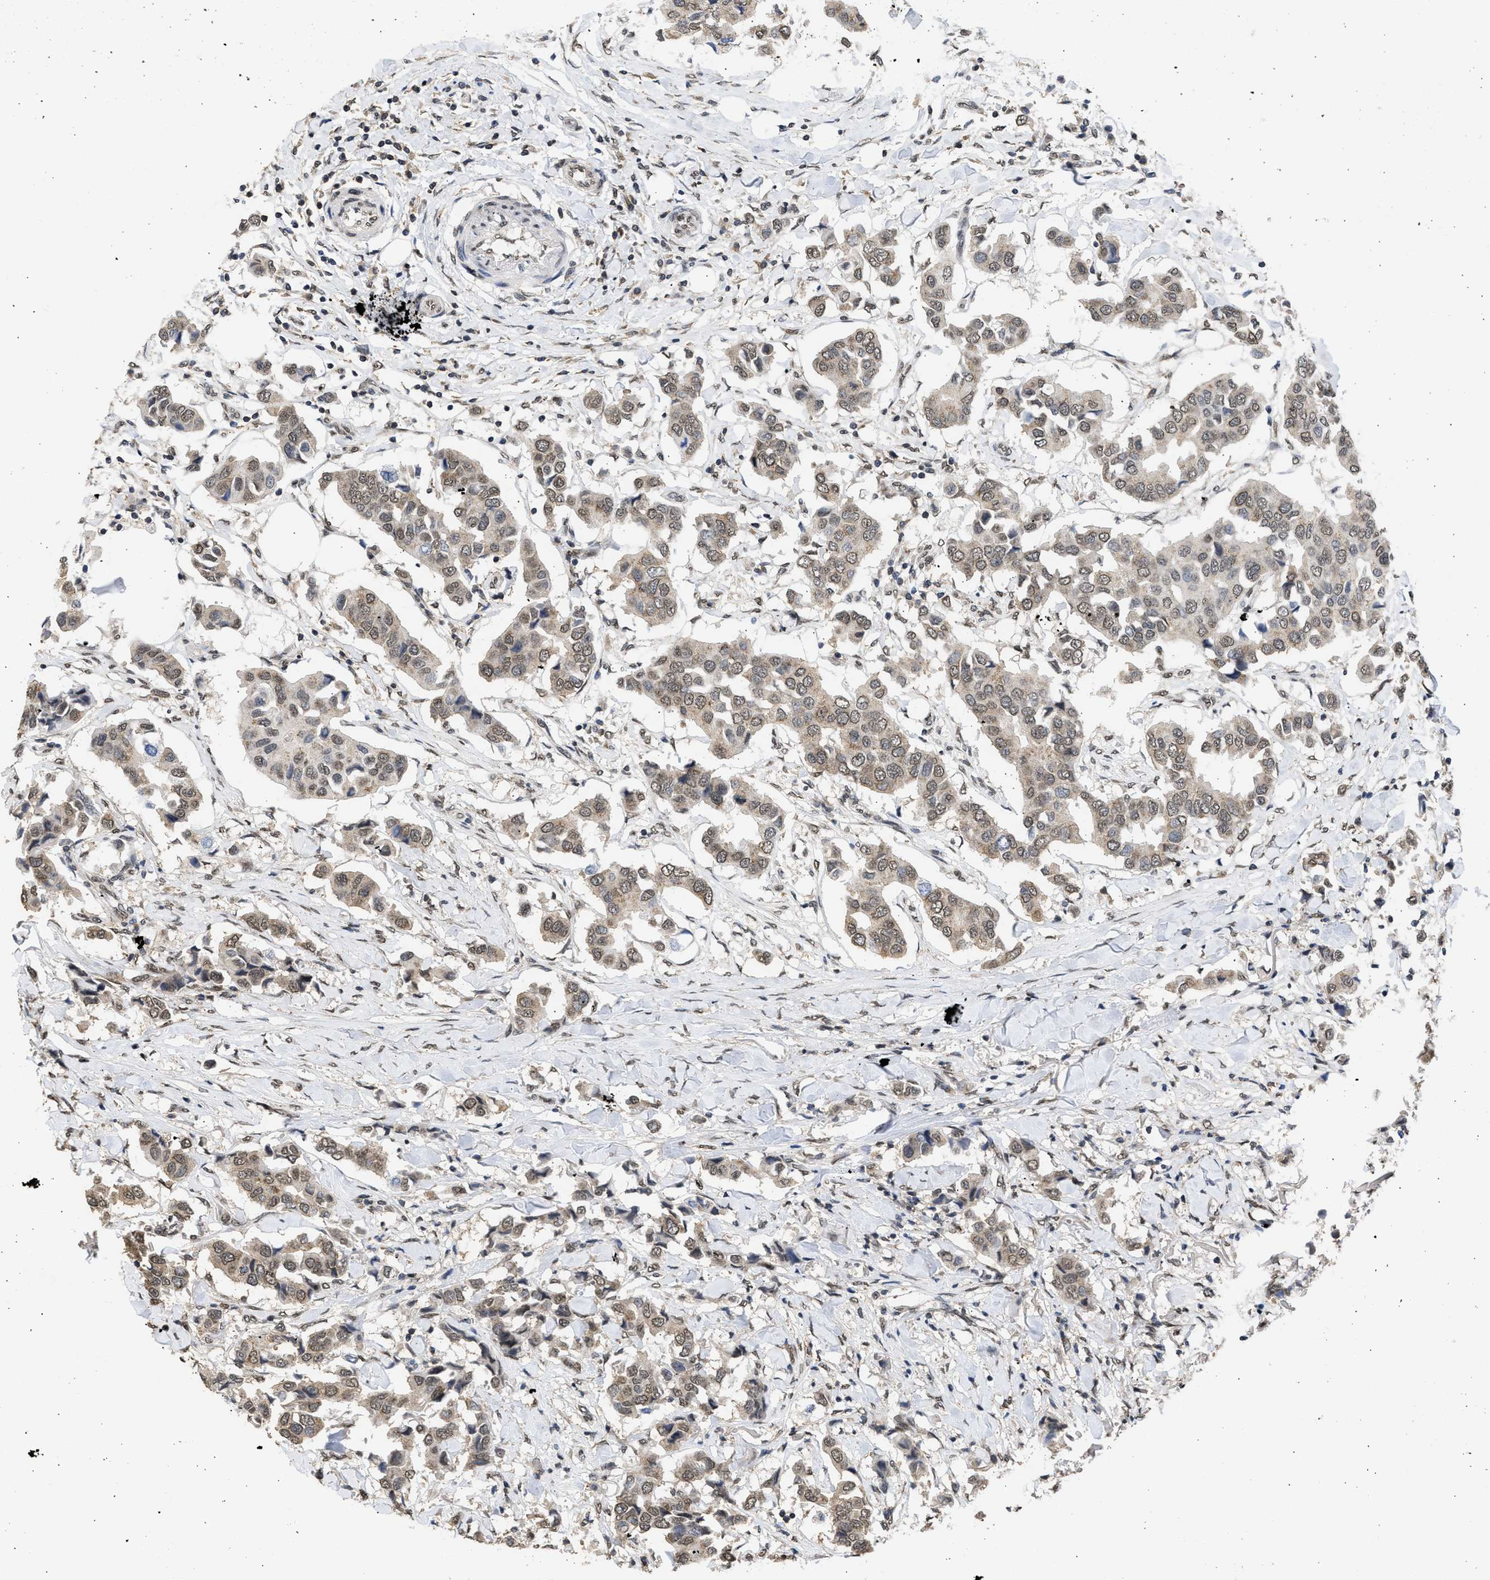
{"staining": {"intensity": "weak", "quantity": ">75%", "location": "cytoplasmic/membranous,nuclear"}, "tissue": "breast cancer", "cell_type": "Tumor cells", "image_type": "cancer", "snomed": [{"axis": "morphology", "description": "Duct carcinoma"}, {"axis": "topography", "description": "Breast"}], "caption": "Human breast intraductal carcinoma stained with a protein marker displays weak staining in tumor cells.", "gene": "NUP35", "patient": {"sex": "female", "age": 80}}